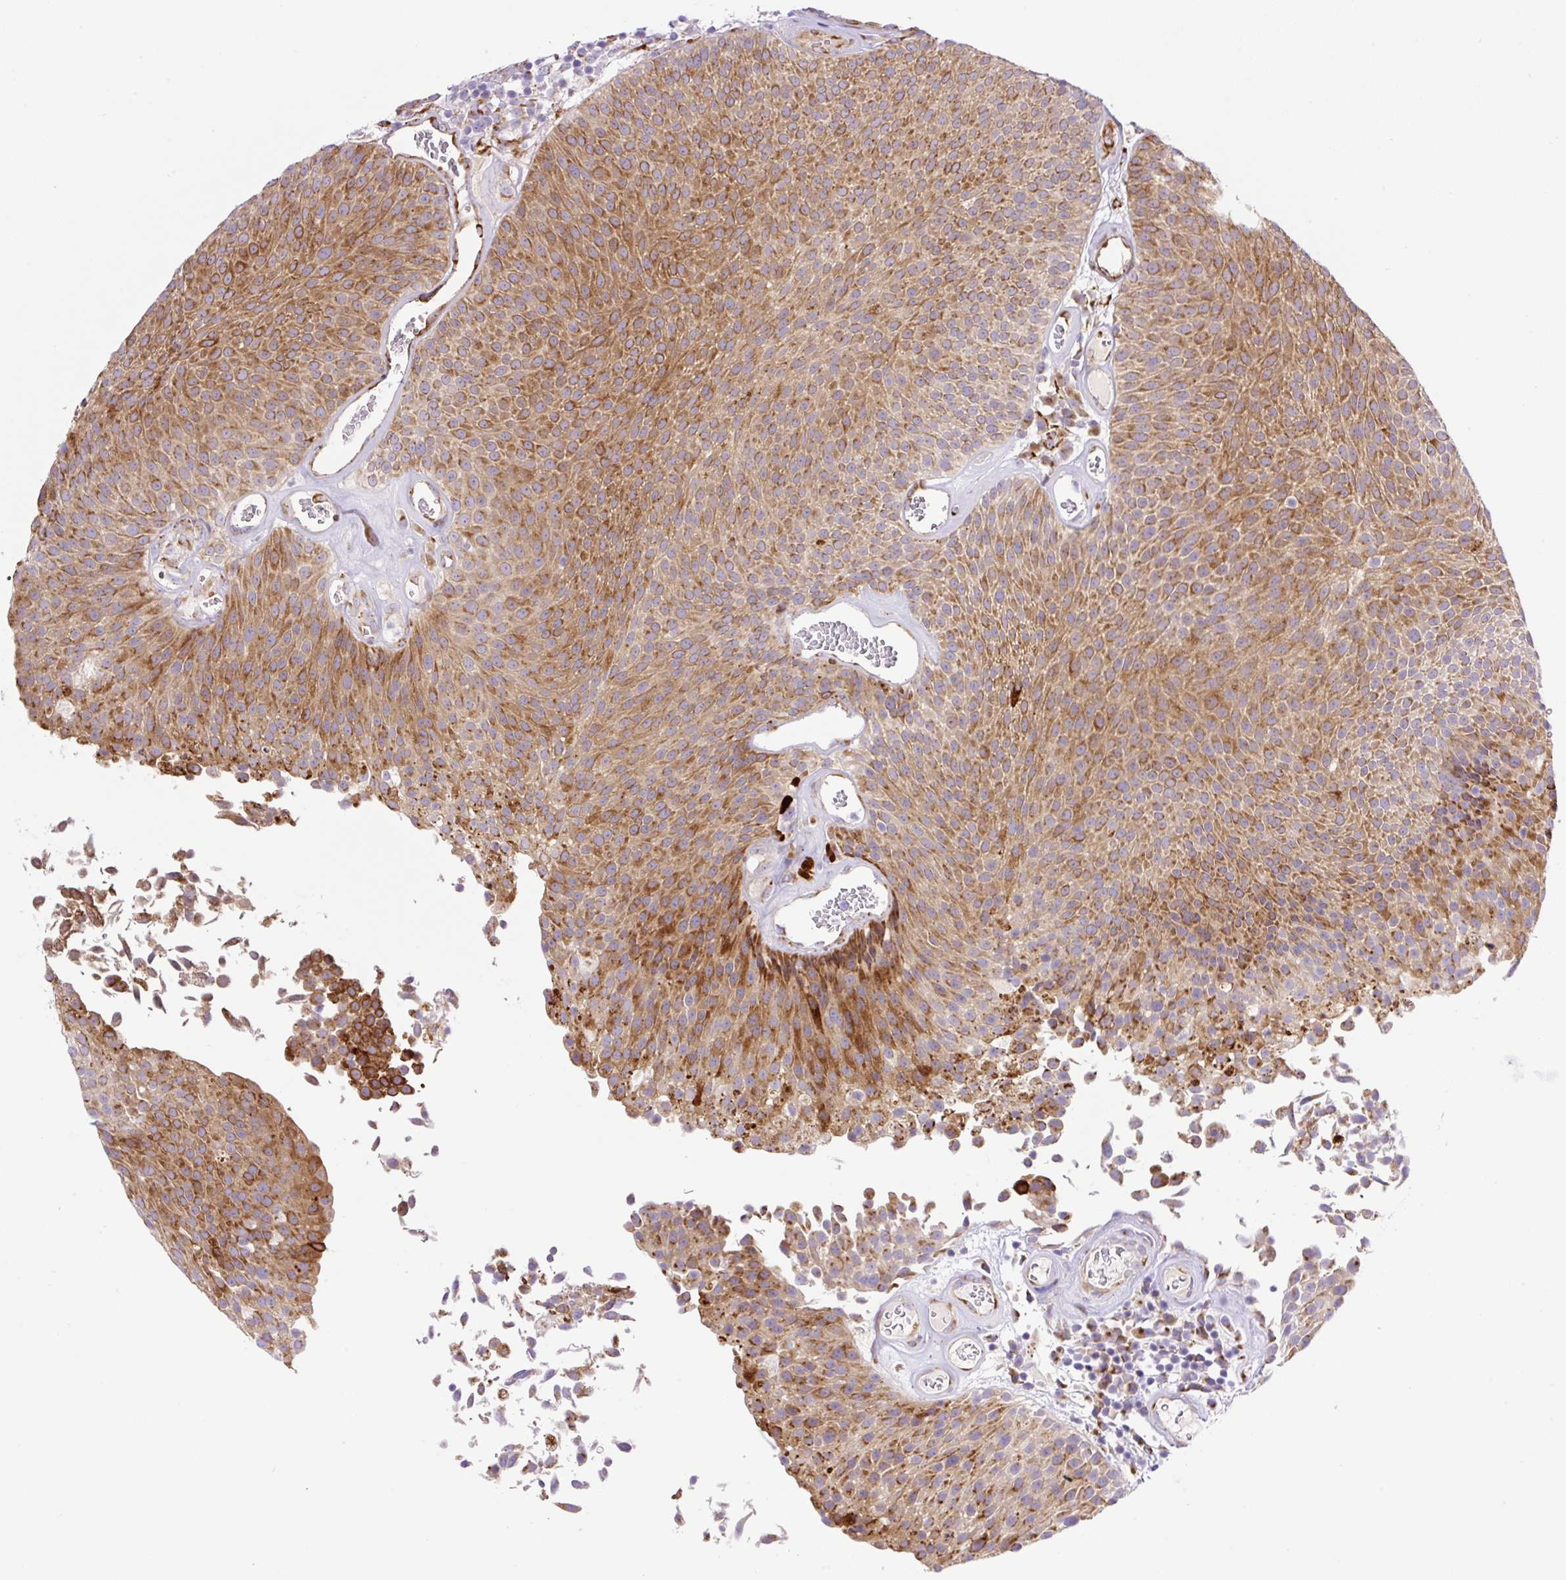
{"staining": {"intensity": "strong", "quantity": "25%-75%", "location": "cytoplasmic/membranous"}, "tissue": "urothelial cancer", "cell_type": "Tumor cells", "image_type": "cancer", "snomed": [{"axis": "morphology", "description": "Urothelial carcinoma, Low grade"}, {"axis": "topography", "description": "Urinary bladder"}], "caption": "Protein expression by immunohistochemistry exhibits strong cytoplasmic/membranous expression in approximately 25%-75% of tumor cells in urothelial carcinoma (low-grade).", "gene": "RAB30", "patient": {"sex": "female", "age": 79}}